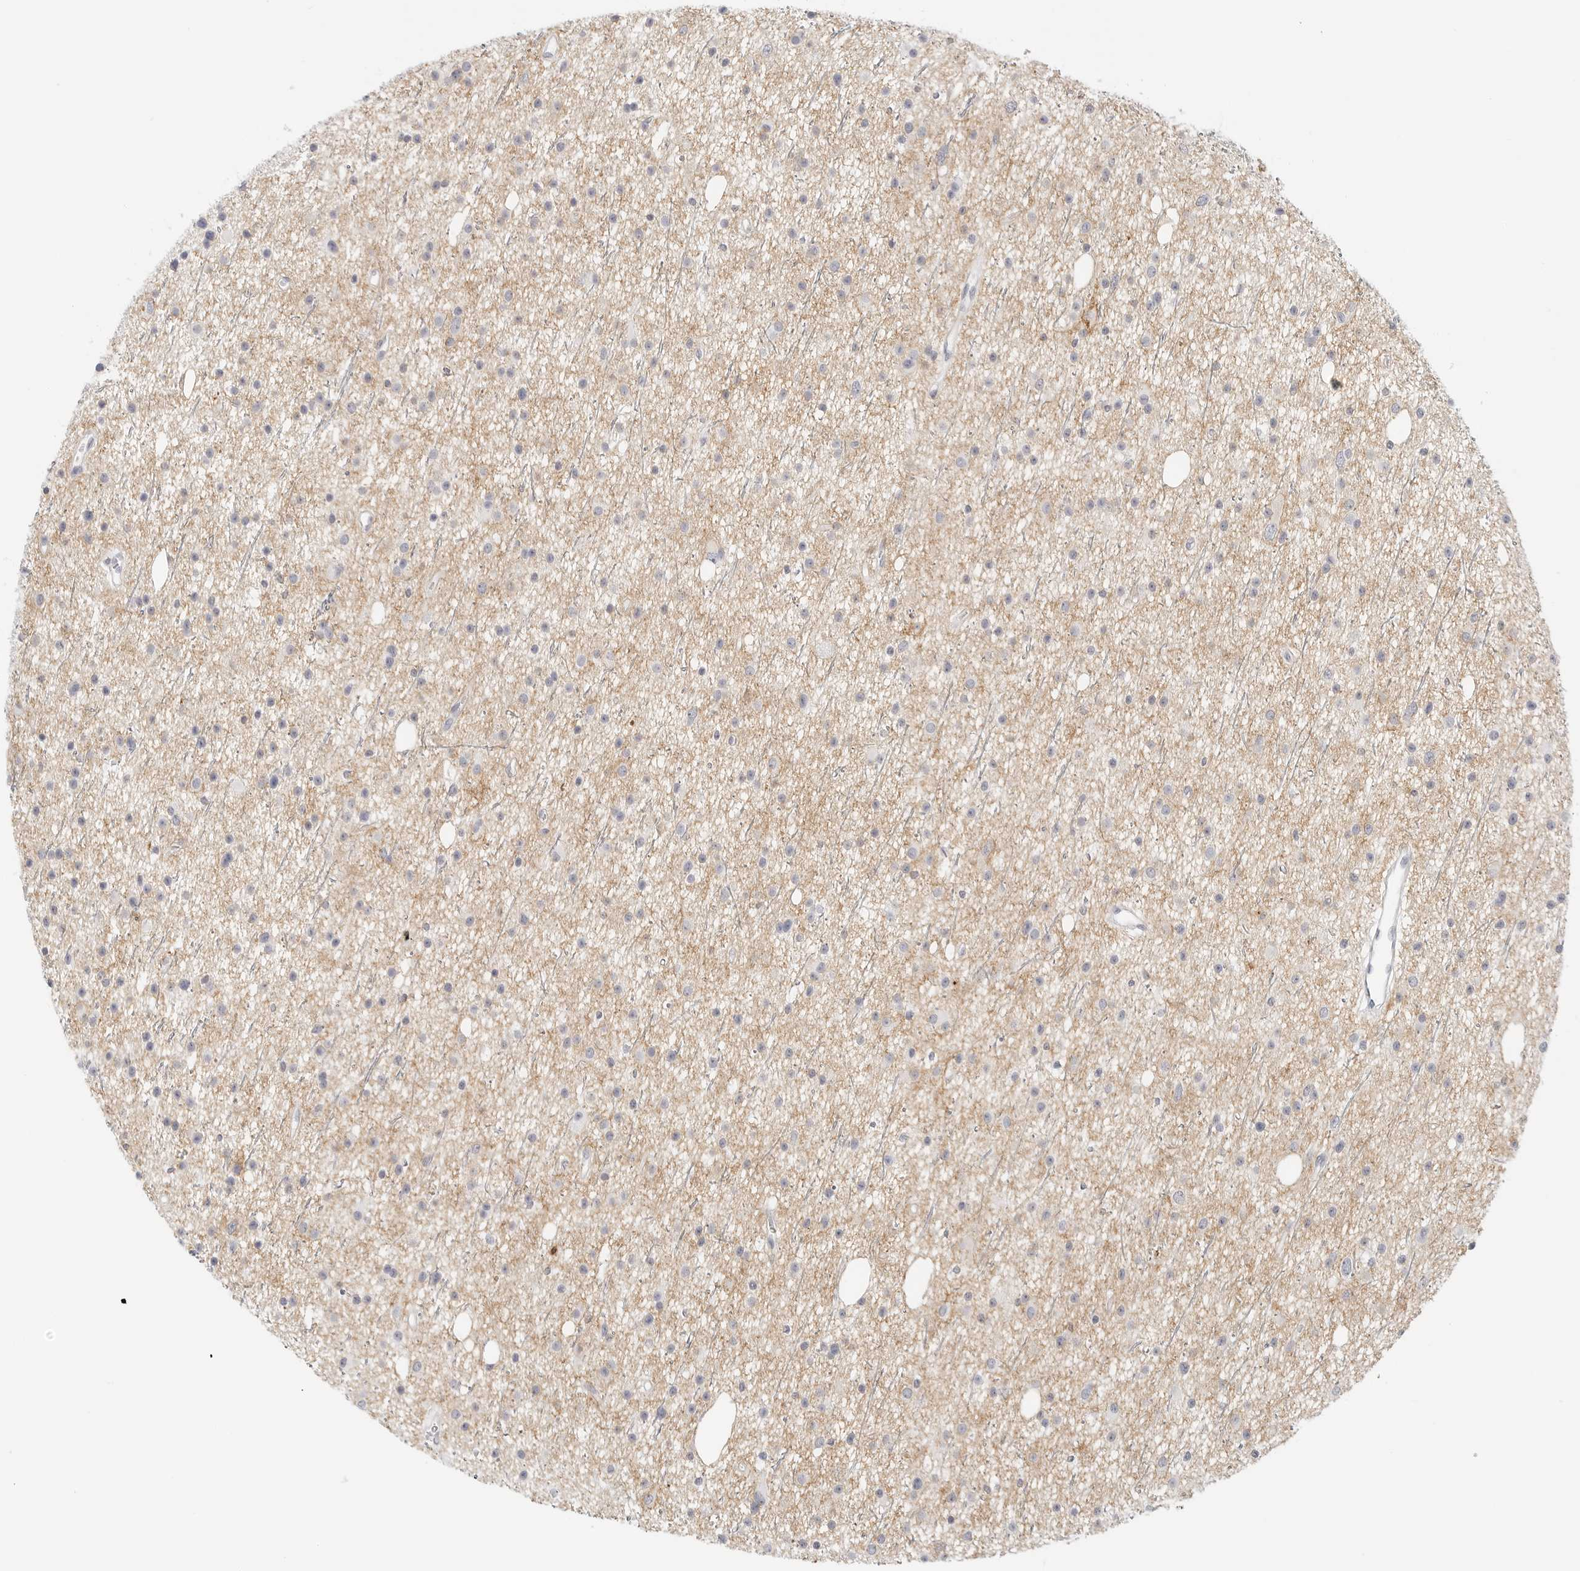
{"staining": {"intensity": "negative", "quantity": "none", "location": "none"}, "tissue": "glioma", "cell_type": "Tumor cells", "image_type": "cancer", "snomed": [{"axis": "morphology", "description": "Glioma, malignant, Low grade"}, {"axis": "topography", "description": "Cerebral cortex"}], "caption": "Immunohistochemistry histopathology image of human glioma stained for a protein (brown), which shows no expression in tumor cells. Brightfield microscopy of immunohistochemistry stained with DAB (brown) and hematoxylin (blue), captured at high magnification.", "gene": "SLC9A3R1", "patient": {"sex": "female", "age": 39}}